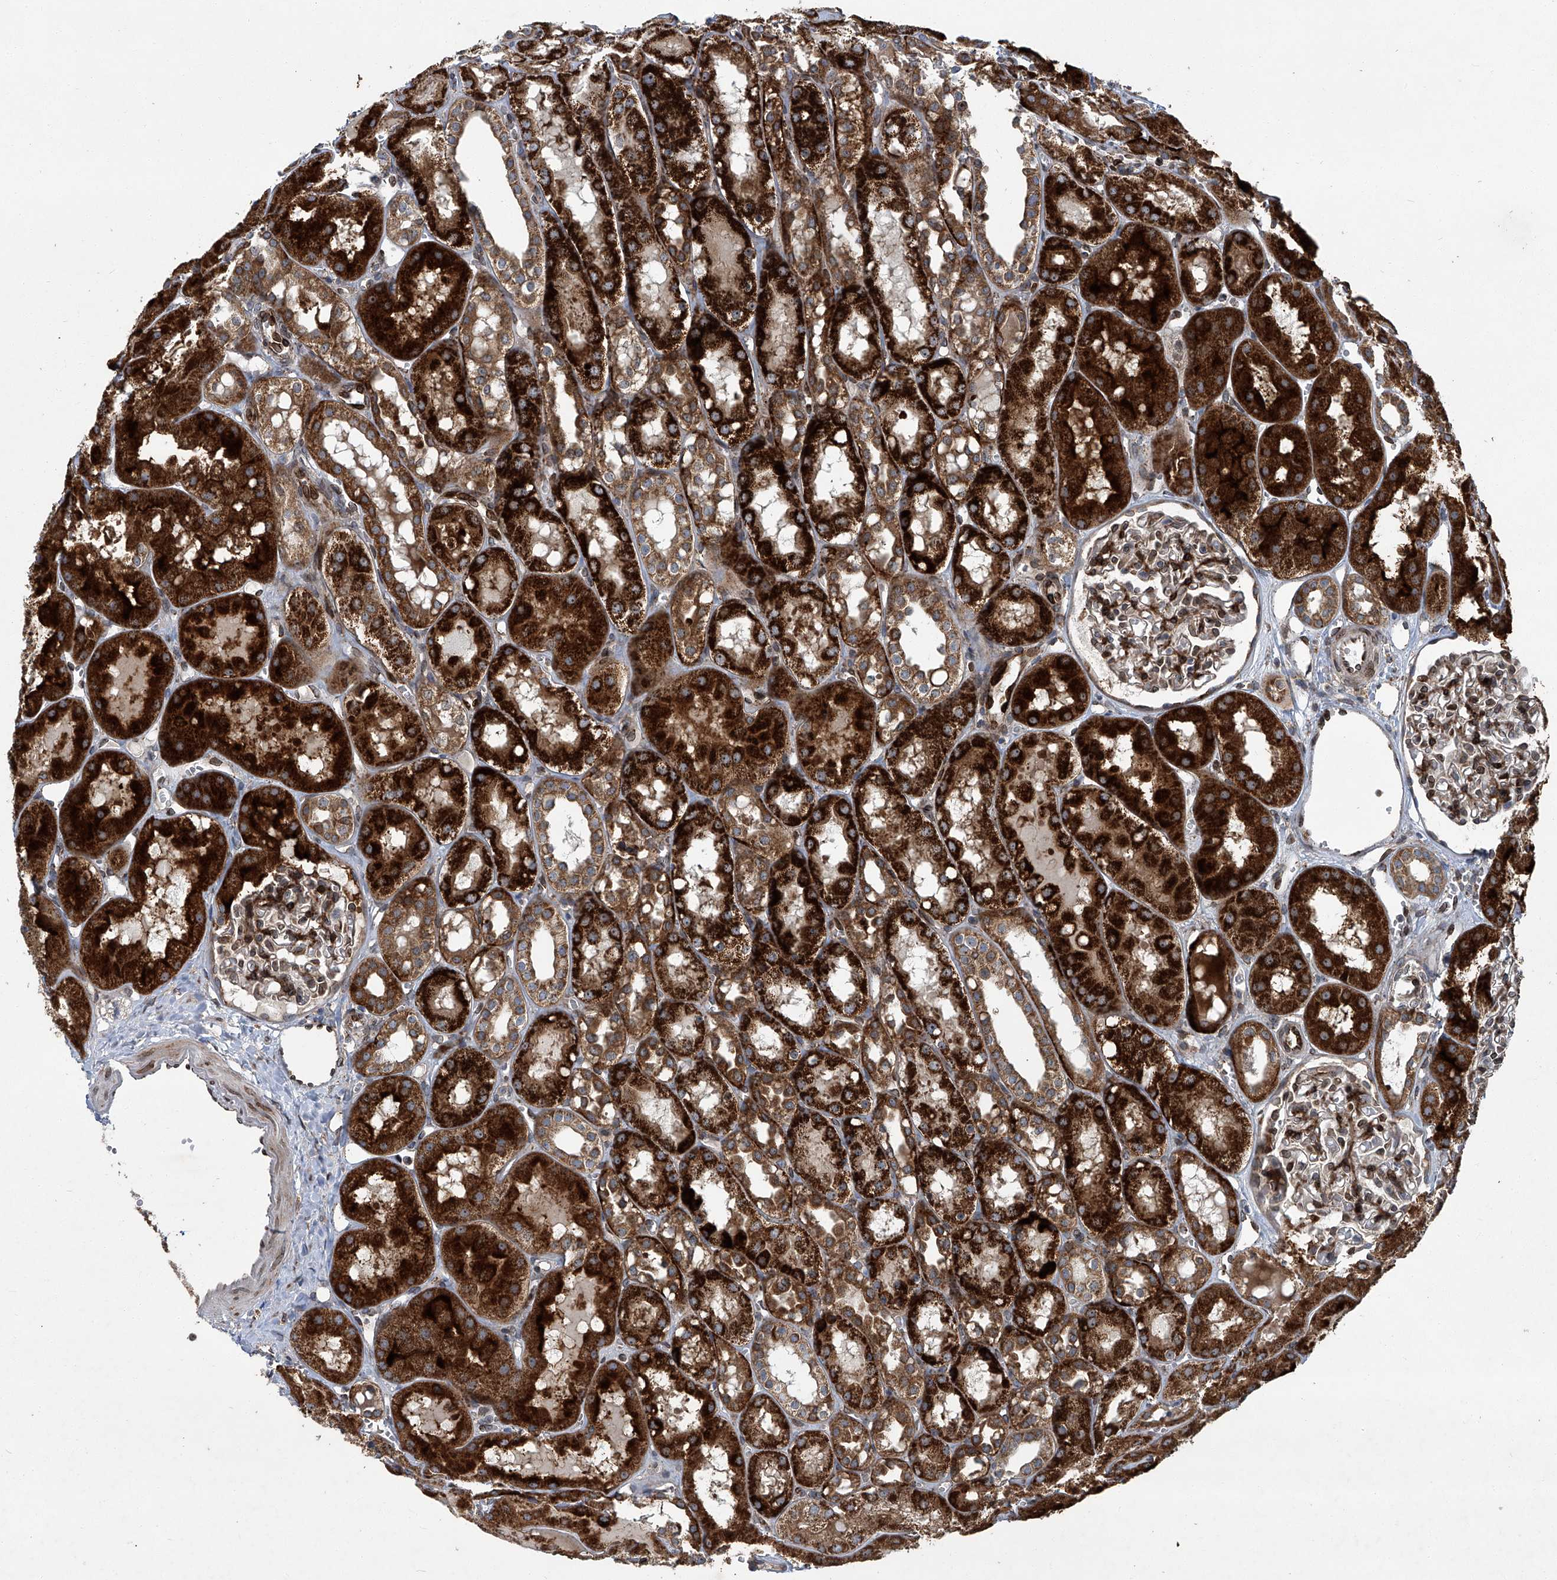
{"staining": {"intensity": "strong", "quantity": "25%-75%", "location": "cytoplasmic/membranous"}, "tissue": "kidney", "cell_type": "Cells in glomeruli", "image_type": "normal", "snomed": [{"axis": "morphology", "description": "Normal tissue, NOS"}, {"axis": "topography", "description": "Kidney"}], "caption": "High-magnification brightfield microscopy of benign kidney stained with DAB (3,3'-diaminobenzidine) (brown) and counterstained with hematoxylin (blue). cells in glomeruli exhibit strong cytoplasmic/membranous expression is seen in approximately25%-75% of cells.", "gene": "GPR132", "patient": {"sex": "male", "age": 16}}